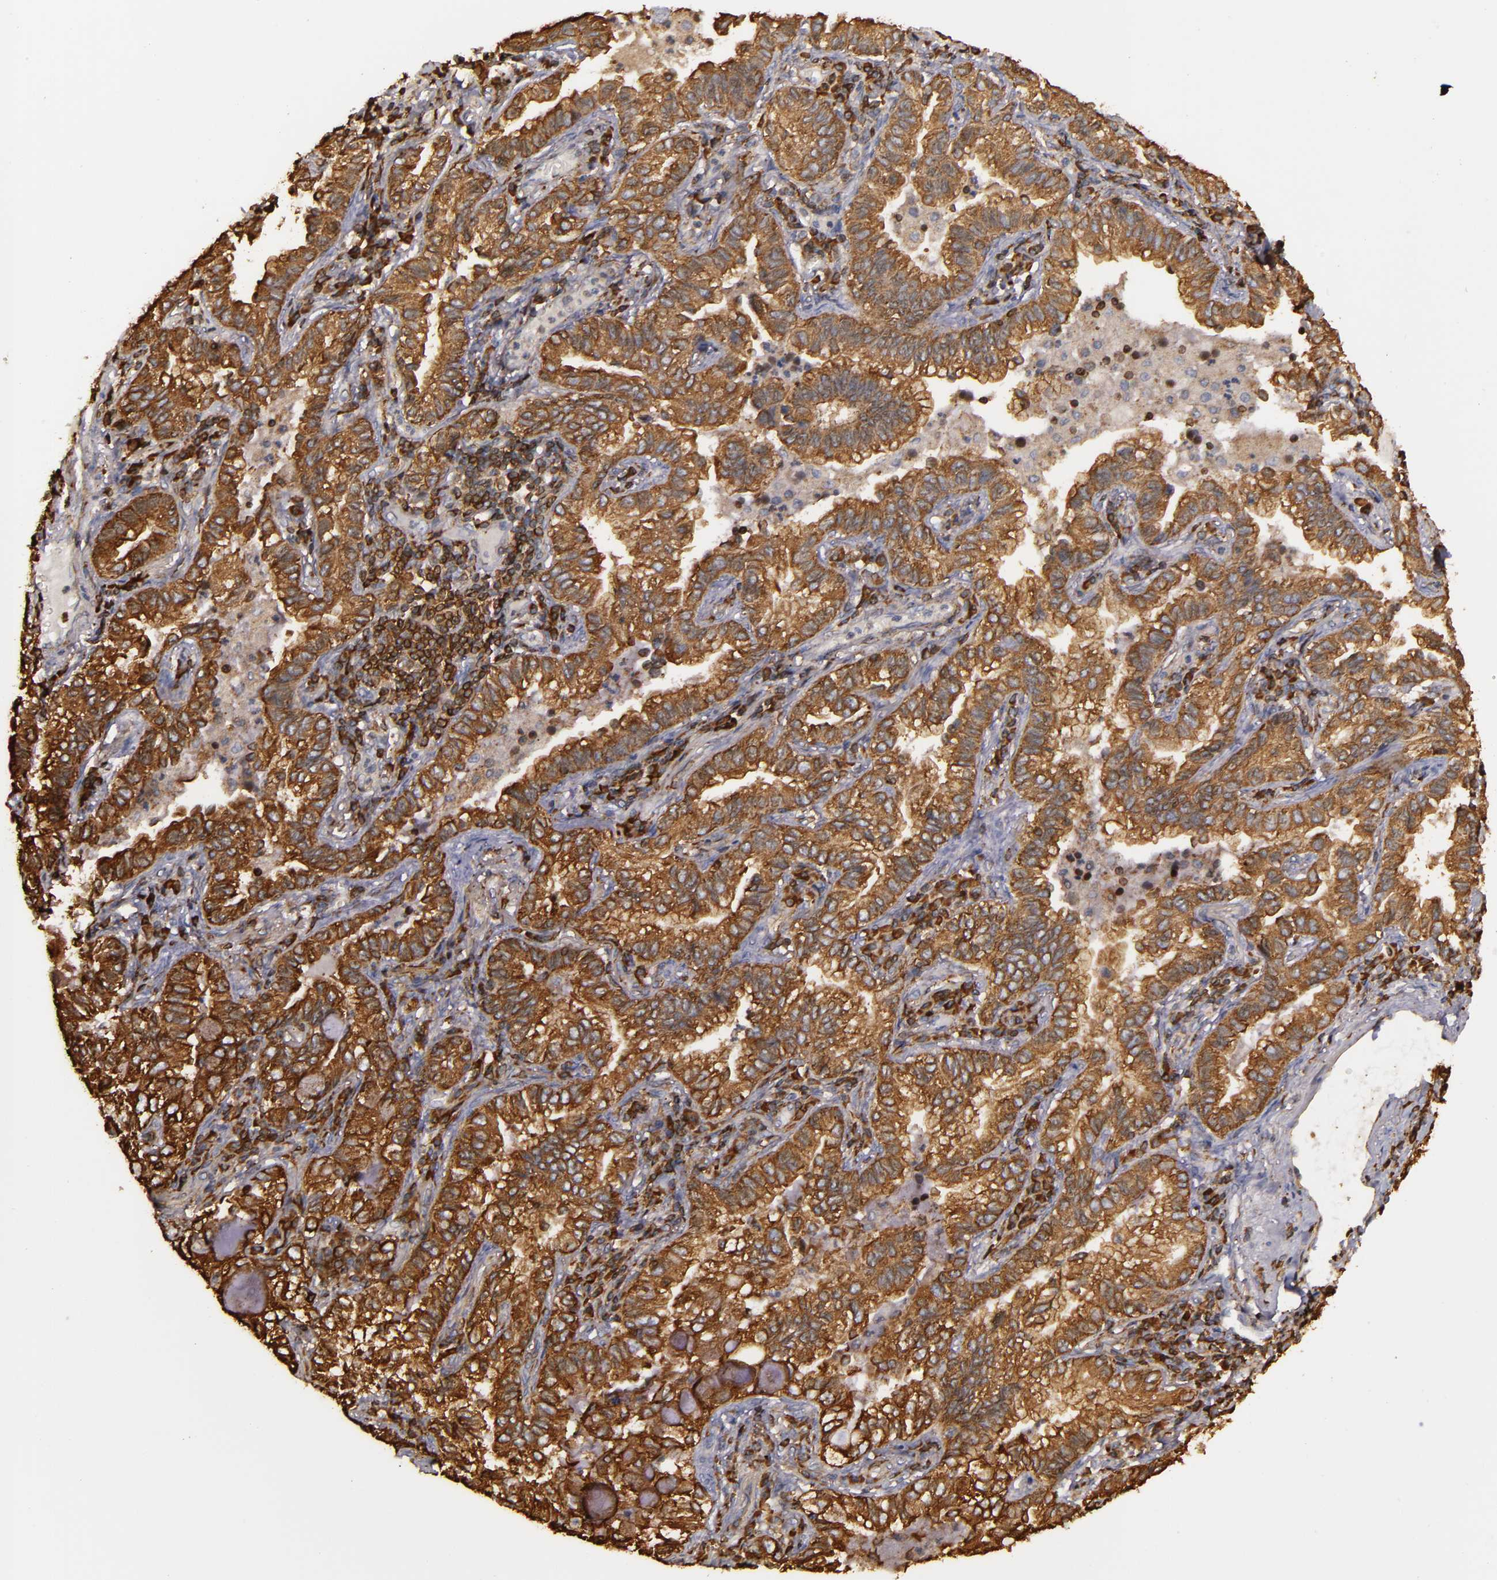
{"staining": {"intensity": "strong", "quantity": ">75%", "location": "cytoplasmic/membranous"}, "tissue": "lung cancer", "cell_type": "Tumor cells", "image_type": "cancer", "snomed": [{"axis": "morphology", "description": "Adenocarcinoma, NOS"}, {"axis": "topography", "description": "Lung"}], "caption": "This photomicrograph reveals lung adenocarcinoma stained with immunohistochemistry (IHC) to label a protein in brown. The cytoplasmic/membranous of tumor cells show strong positivity for the protein. Nuclei are counter-stained blue.", "gene": "SLC9A3R1", "patient": {"sex": "female", "age": 50}}